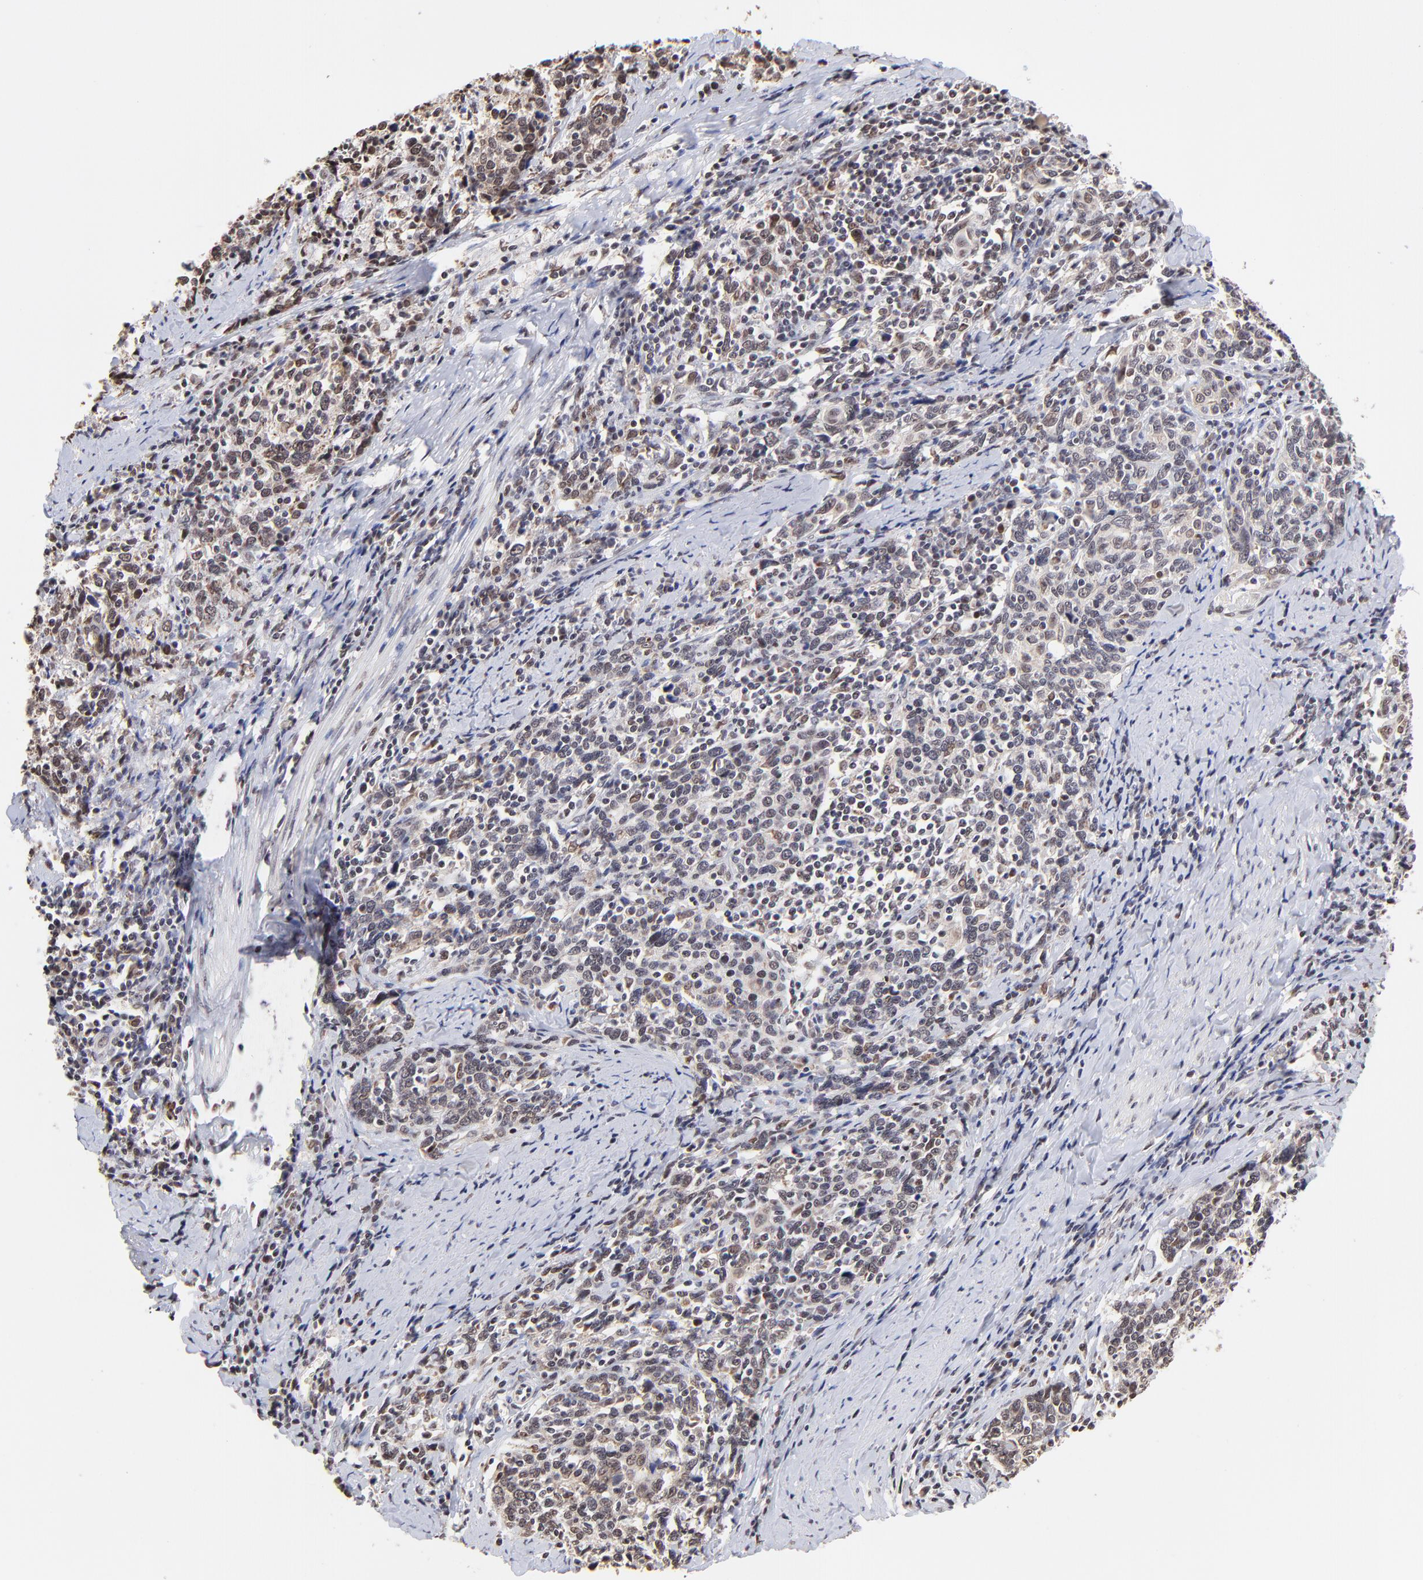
{"staining": {"intensity": "weak", "quantity": ">75%", "location": "cytoplasmic/membranous,nuclear"}, "tissue": "cervical cancer", "cell_type": "Tumor cells", "image_type": "cancer", "snomed": [{"axis": "morphology", "description": "Squamous cell carcinoma, NOS"}, {"axis": "topography", "description": "Cervix"}], "caption": "Protein staining of cervical squamous cell carcinoma tissue exhibits weak cytoplasmic/membranous and nuclear positivity in approximately >75% of tumor cells.", "gene": "ZNF670", "patient": {"sex": "female", "age": 41}}